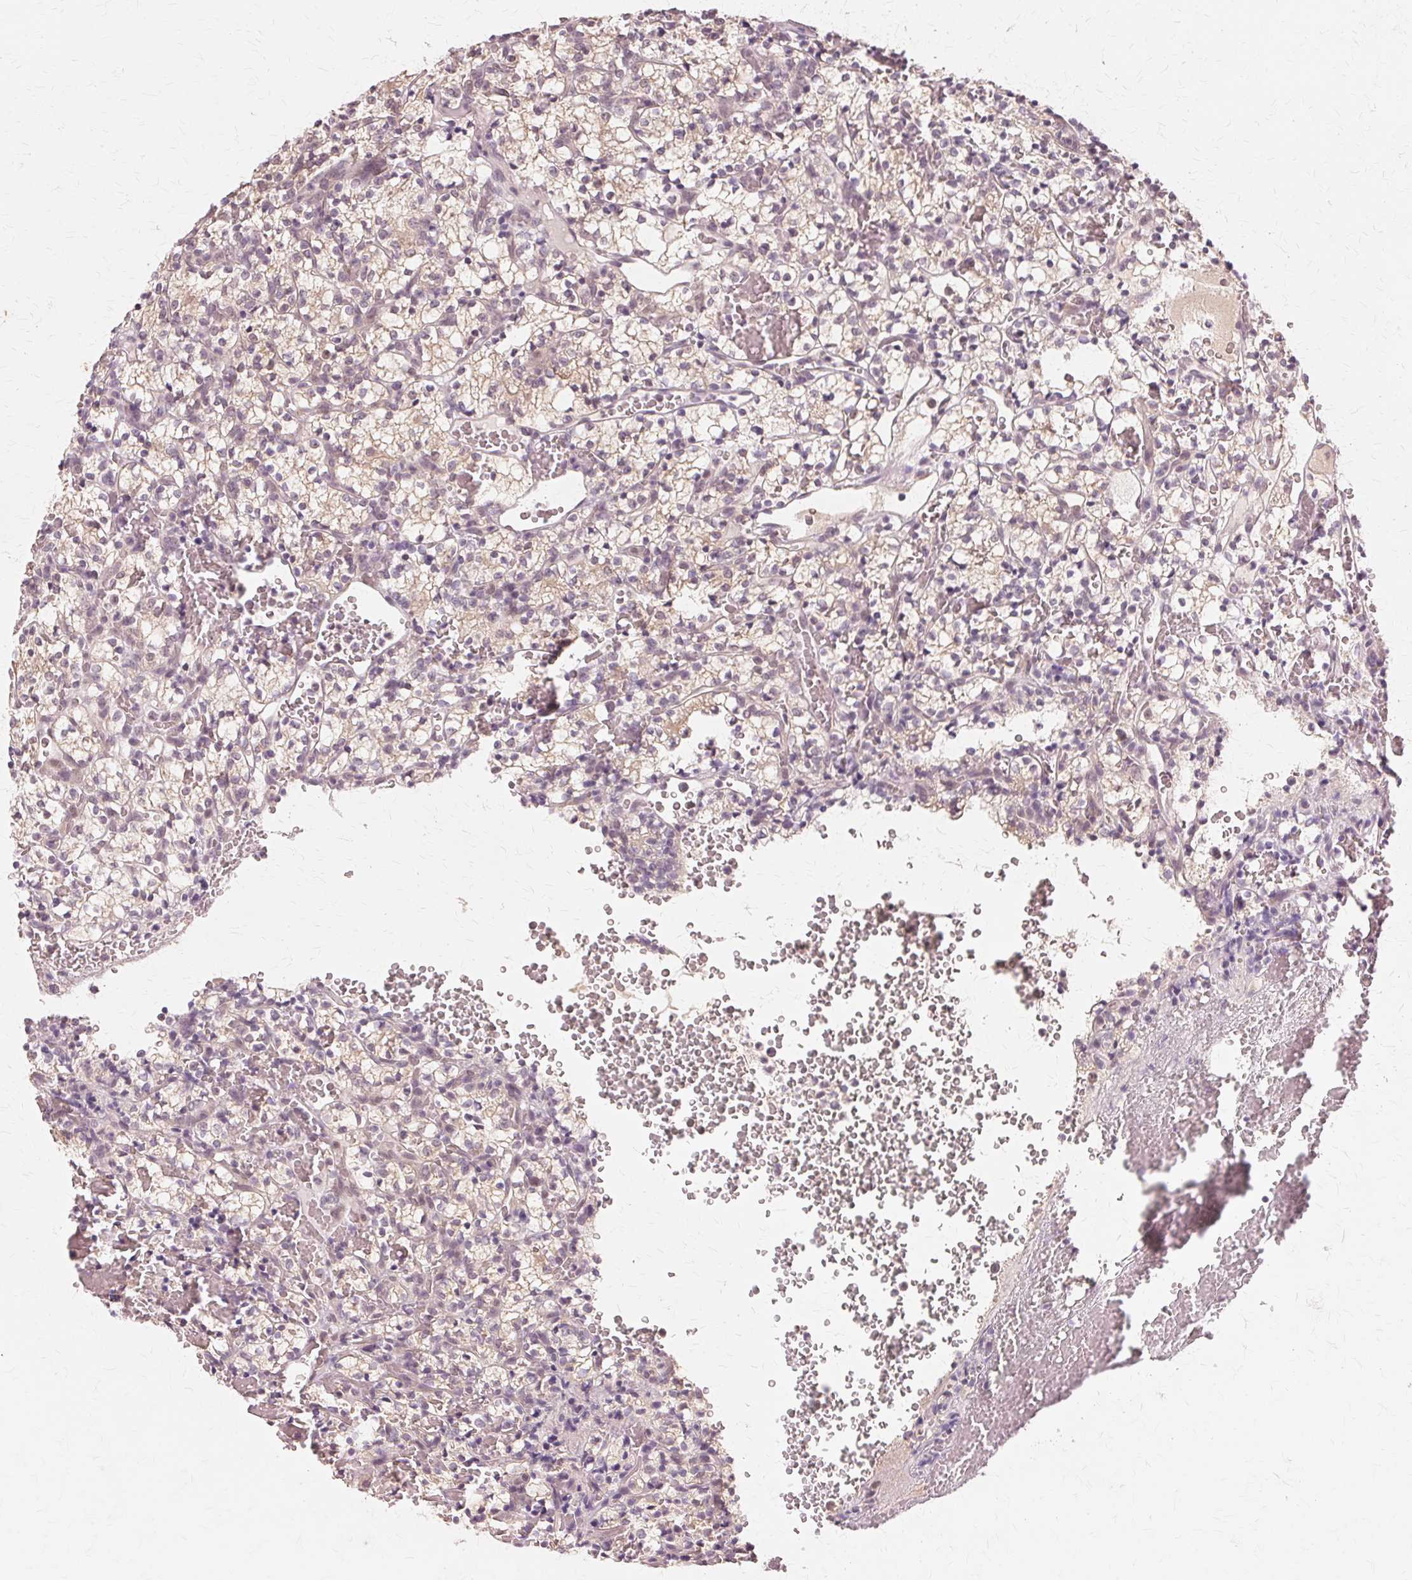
{"staining": {"intensity": "weak", "quantity": "25%-75%", "location": "cytoplasmic/membranous"}, "tissue": "renal cancer", "cell_type": "Tumor cells", "image_type": "cancer", "snomed": [{"axis": "morphology", "description": "Adenocarcinoma, NOS"}, {"axis": "topography", "description": "Kidney"}], "caption": "Renal adenocarcinoma stained for a protein (brown) exhibits weak cytoplasmic/membranous positive positivity in approximately 25%-75% of tumor cells.", "gene": "PRMT5", "patient": {"sex": "female", "age": 69}}